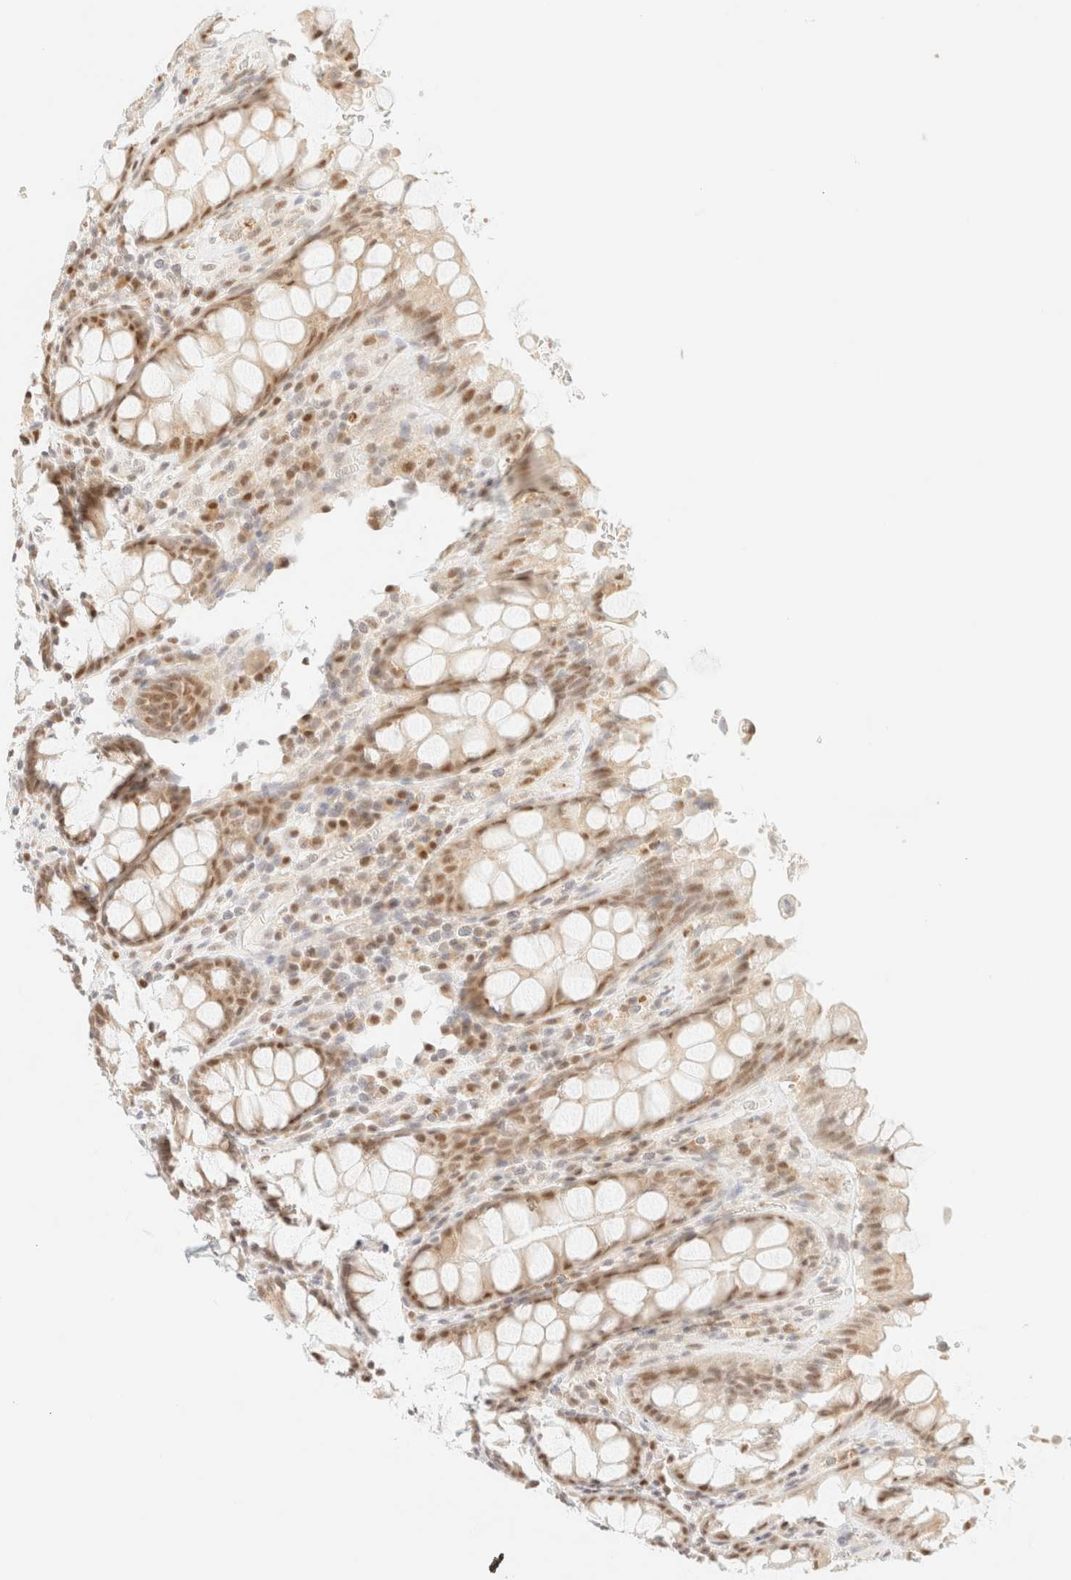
{"staining": {"intensity": "moderate", "quantity": ">75%", "location": "cytoplasmic/membranous,nuclear"}, "tissue": "rectum", "cell_type": "Glandular cells", "image_type": "normal", "snomed": [{"axis": "morphology", "description": "Normal tissue, NOS"}, {"axis": "topography", "description": "Rectum"}], "caption": "This histopathology image displays unremarkable rectum stained with immunohistochemistry (IHC) to label a protein in brown. The cytoplasmic/membranous,nuclear of glandular cells show moderate positivity for the protein. Nuclei are counter-stained blue.", "gene": "TSR1", "patient": {"sex": "male", "age": 64}}